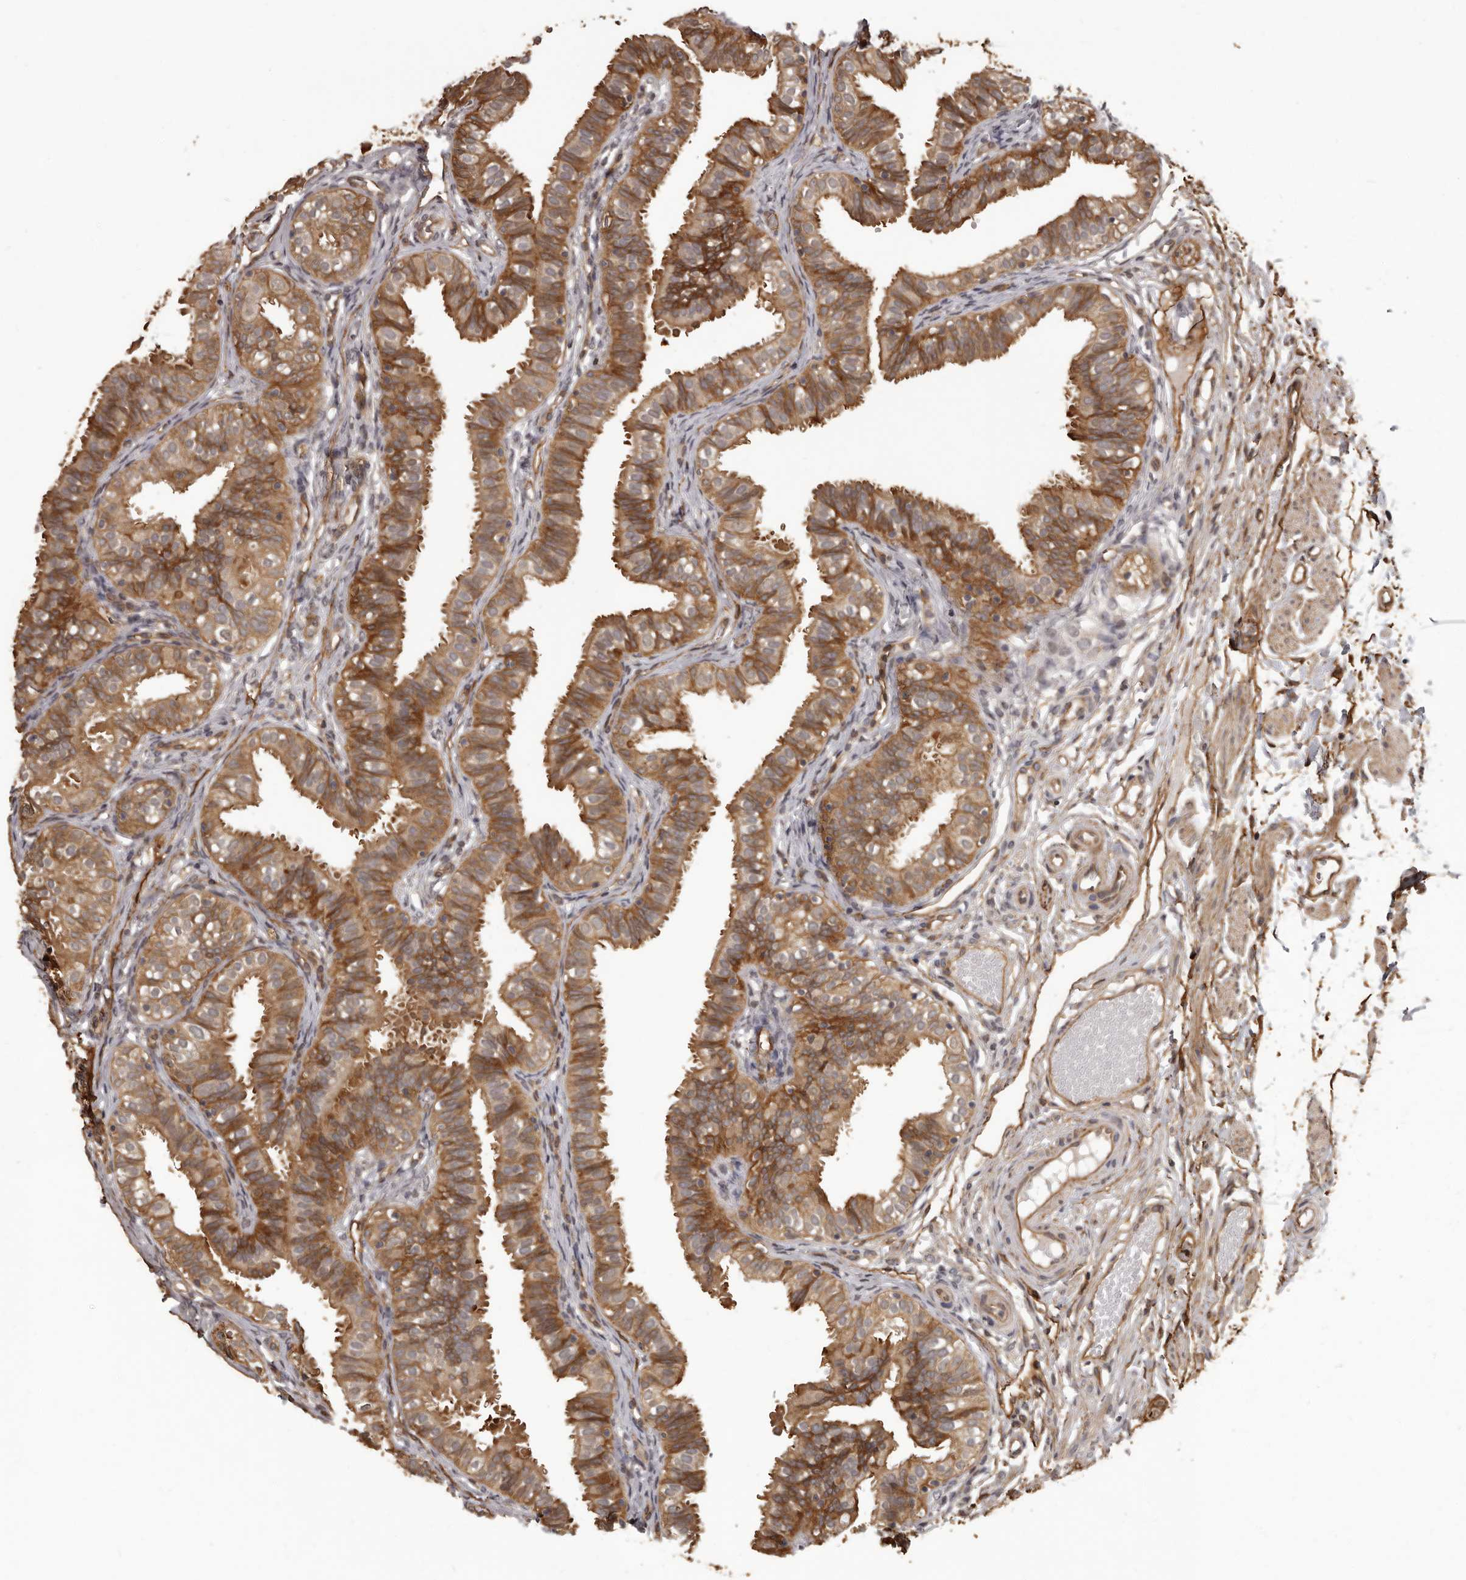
{"staining": {"intensity": "moderate", "quantity": ">75%", "location": "cytoplasmic/membranous"}, "tissue": "fallopian tube", "cell_type": "Glandular cells", "image_type": "normal", "snomed": [{"axis": "morphology", "description": "Normal tissue, NOS"}, {"axis": "topography", "description": "Fallopian tube"}], "caption": "Fallopian tube stained with DAB immunohistochemistry (IHC) demonstrates medium levels of moderate cytoplasmic/membranous positivity in approximately >75% of glandular cells.", "gene": "SLITRK6", "patient": {"sex": "female", "age": 35}}